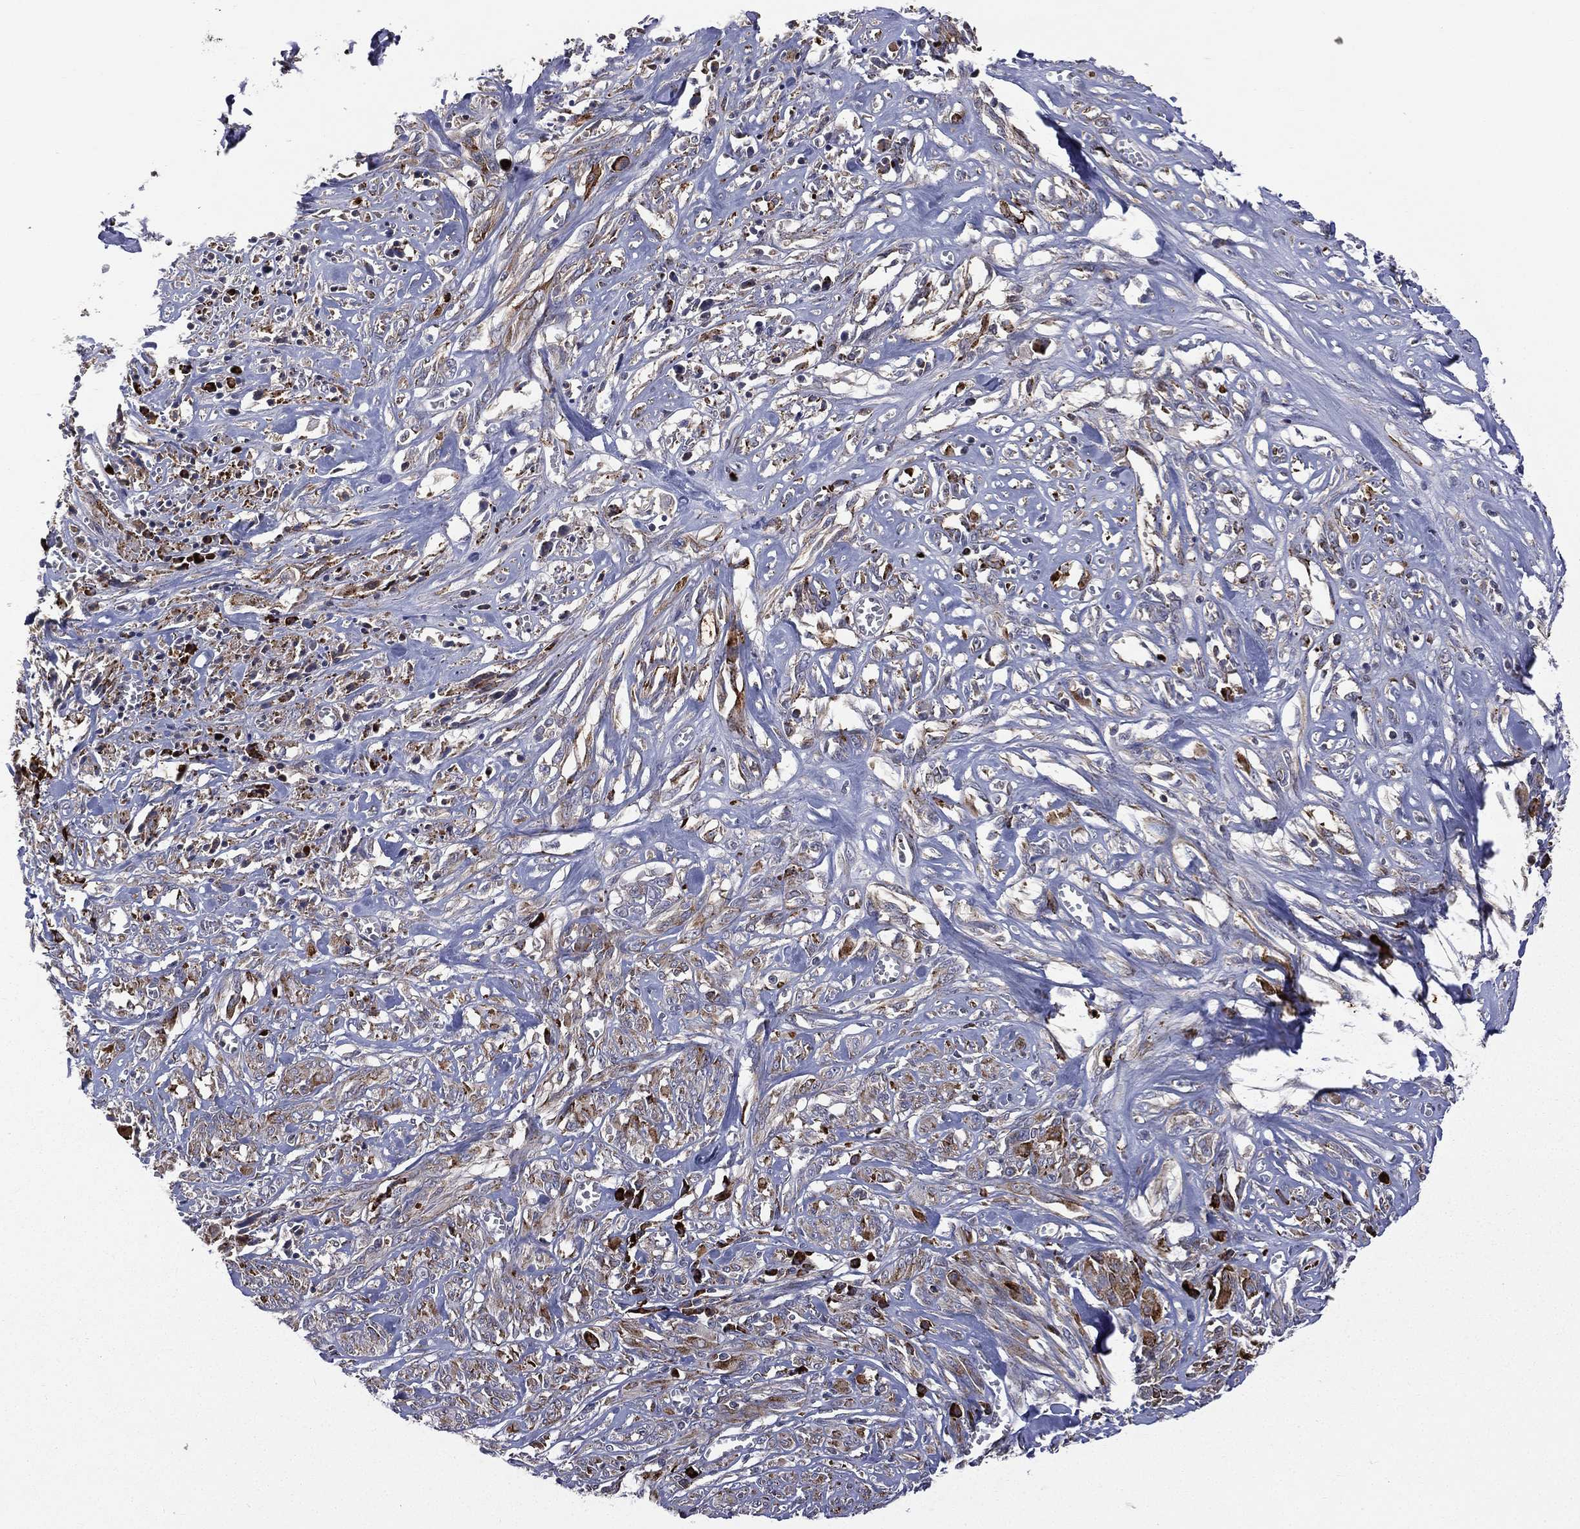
{"staining": {"intensity": "moderate", "quantity": ">75%", "location": "cytoplasmic/membranous"}, "tissue": "melanoma", "cell_type": "Tumor cells", "image_type": "cancer", "snomed": [{"axis": "morphology", "description": "Malignant melanoma, NOS"}, {"axis": "topography", "description": "Skin"}], "caption": "Immunohistochemistry staining of malignant melanoma, which shows medium levels of moderate cytoplasmic/membranous staining in about >75% of tumor cells indicating moderate cytoplasmic/membranous protein positivity. The staining was performed using DAB (brown) for protein detection and nuclei were counterstained in hematoxylin (blue).", "gene": "C20orf96", "patient": {"sex": "female", "age": 91}}